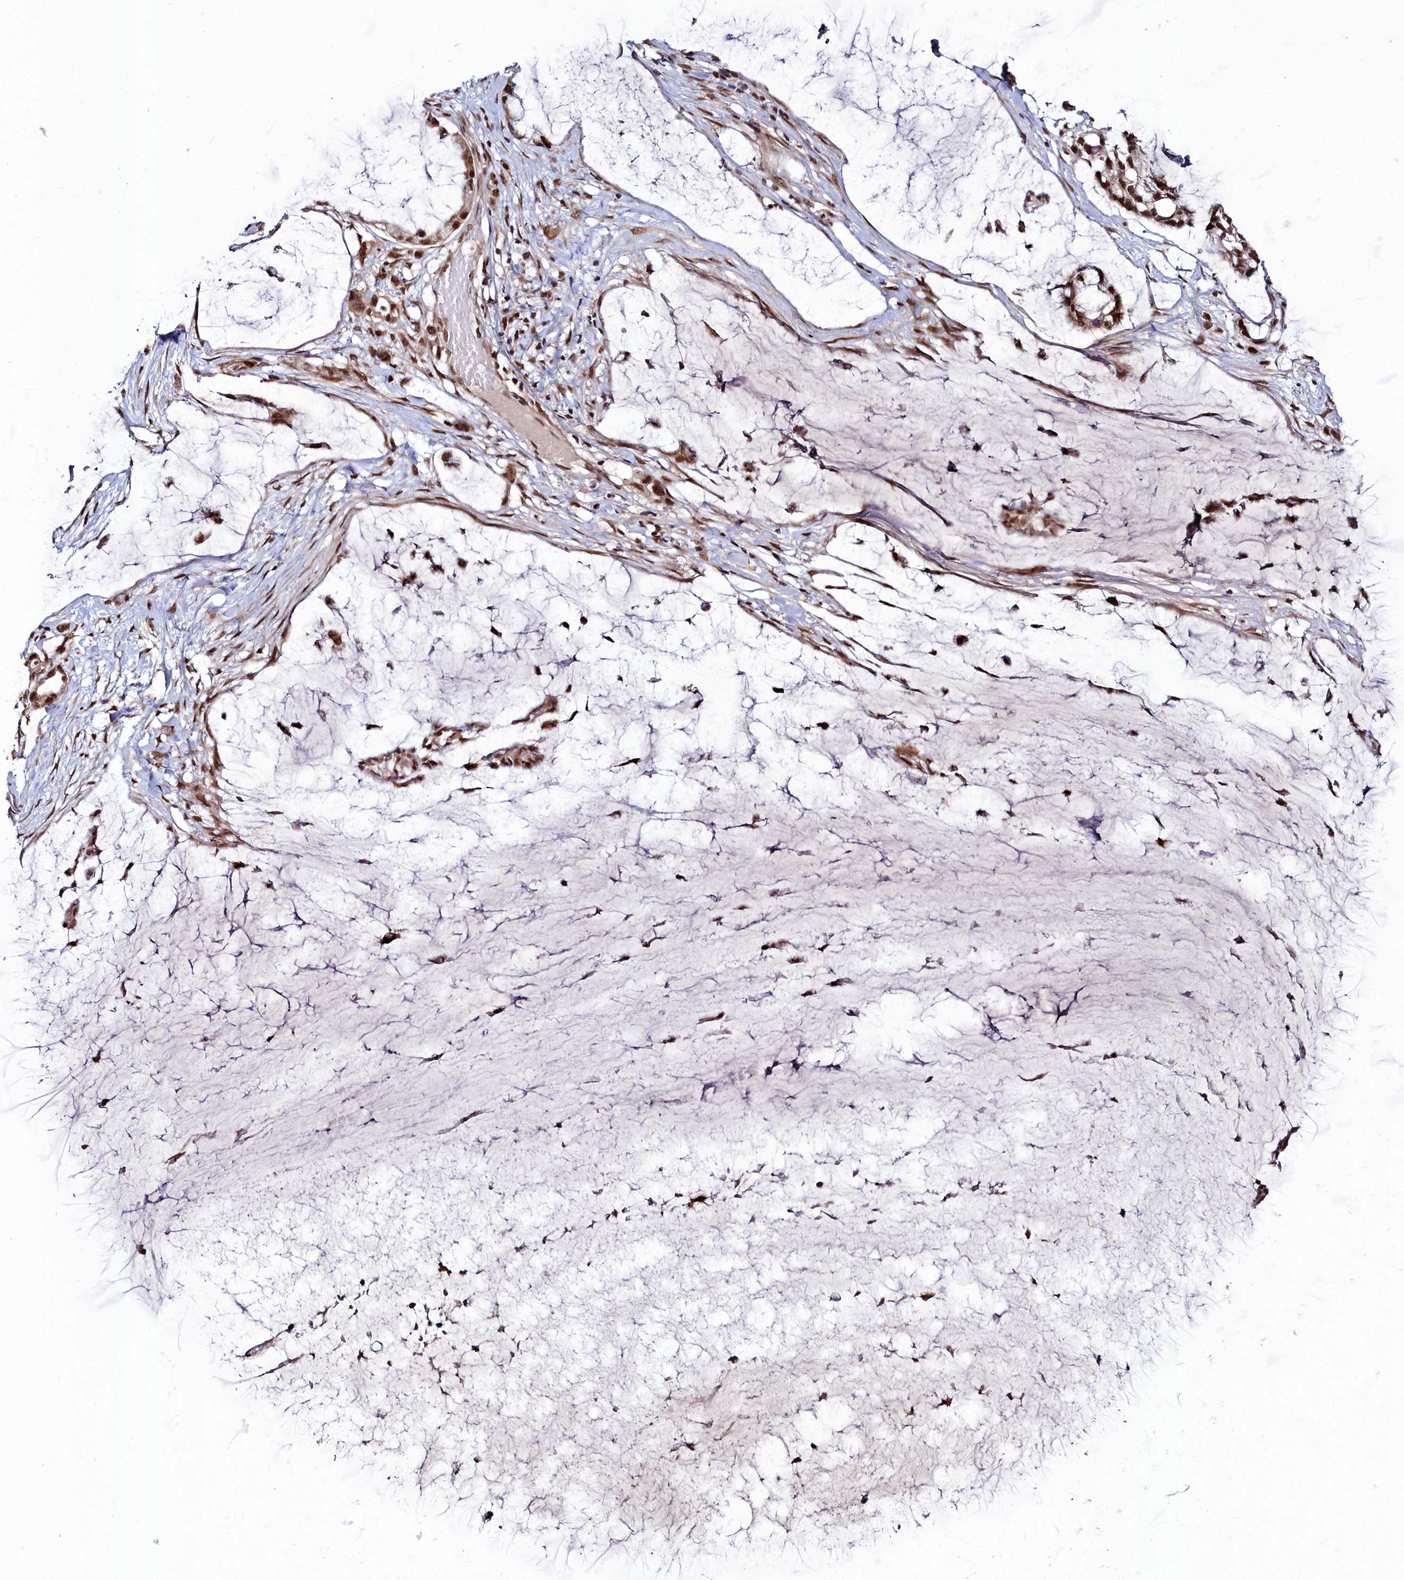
{"staining": {"intensity": "strong", "quantity": ">75%", "location": "nuclear"}, "tissue": "ovarian cancer", "cell_type": "Tumor cells", "image_type": "cancer", "snomed": [{"axis": "morphology", "description": "Cystadenocarcinoma, mucinous, NOS"}, {"axis": "topography", "description": "Ovary"}], "caption": "Immunohistochemistry (IHC) (DAB) staining of human mucinous cystadenocarcinoma (ovarian) reveals strong nuclear protein positivity in about >75% of tumor cells. The protein of interest is shown in brown color, while the nuclei are stained blue.", "gene": "CXXC1", "patient": {"sex": "female", "age": 39}}